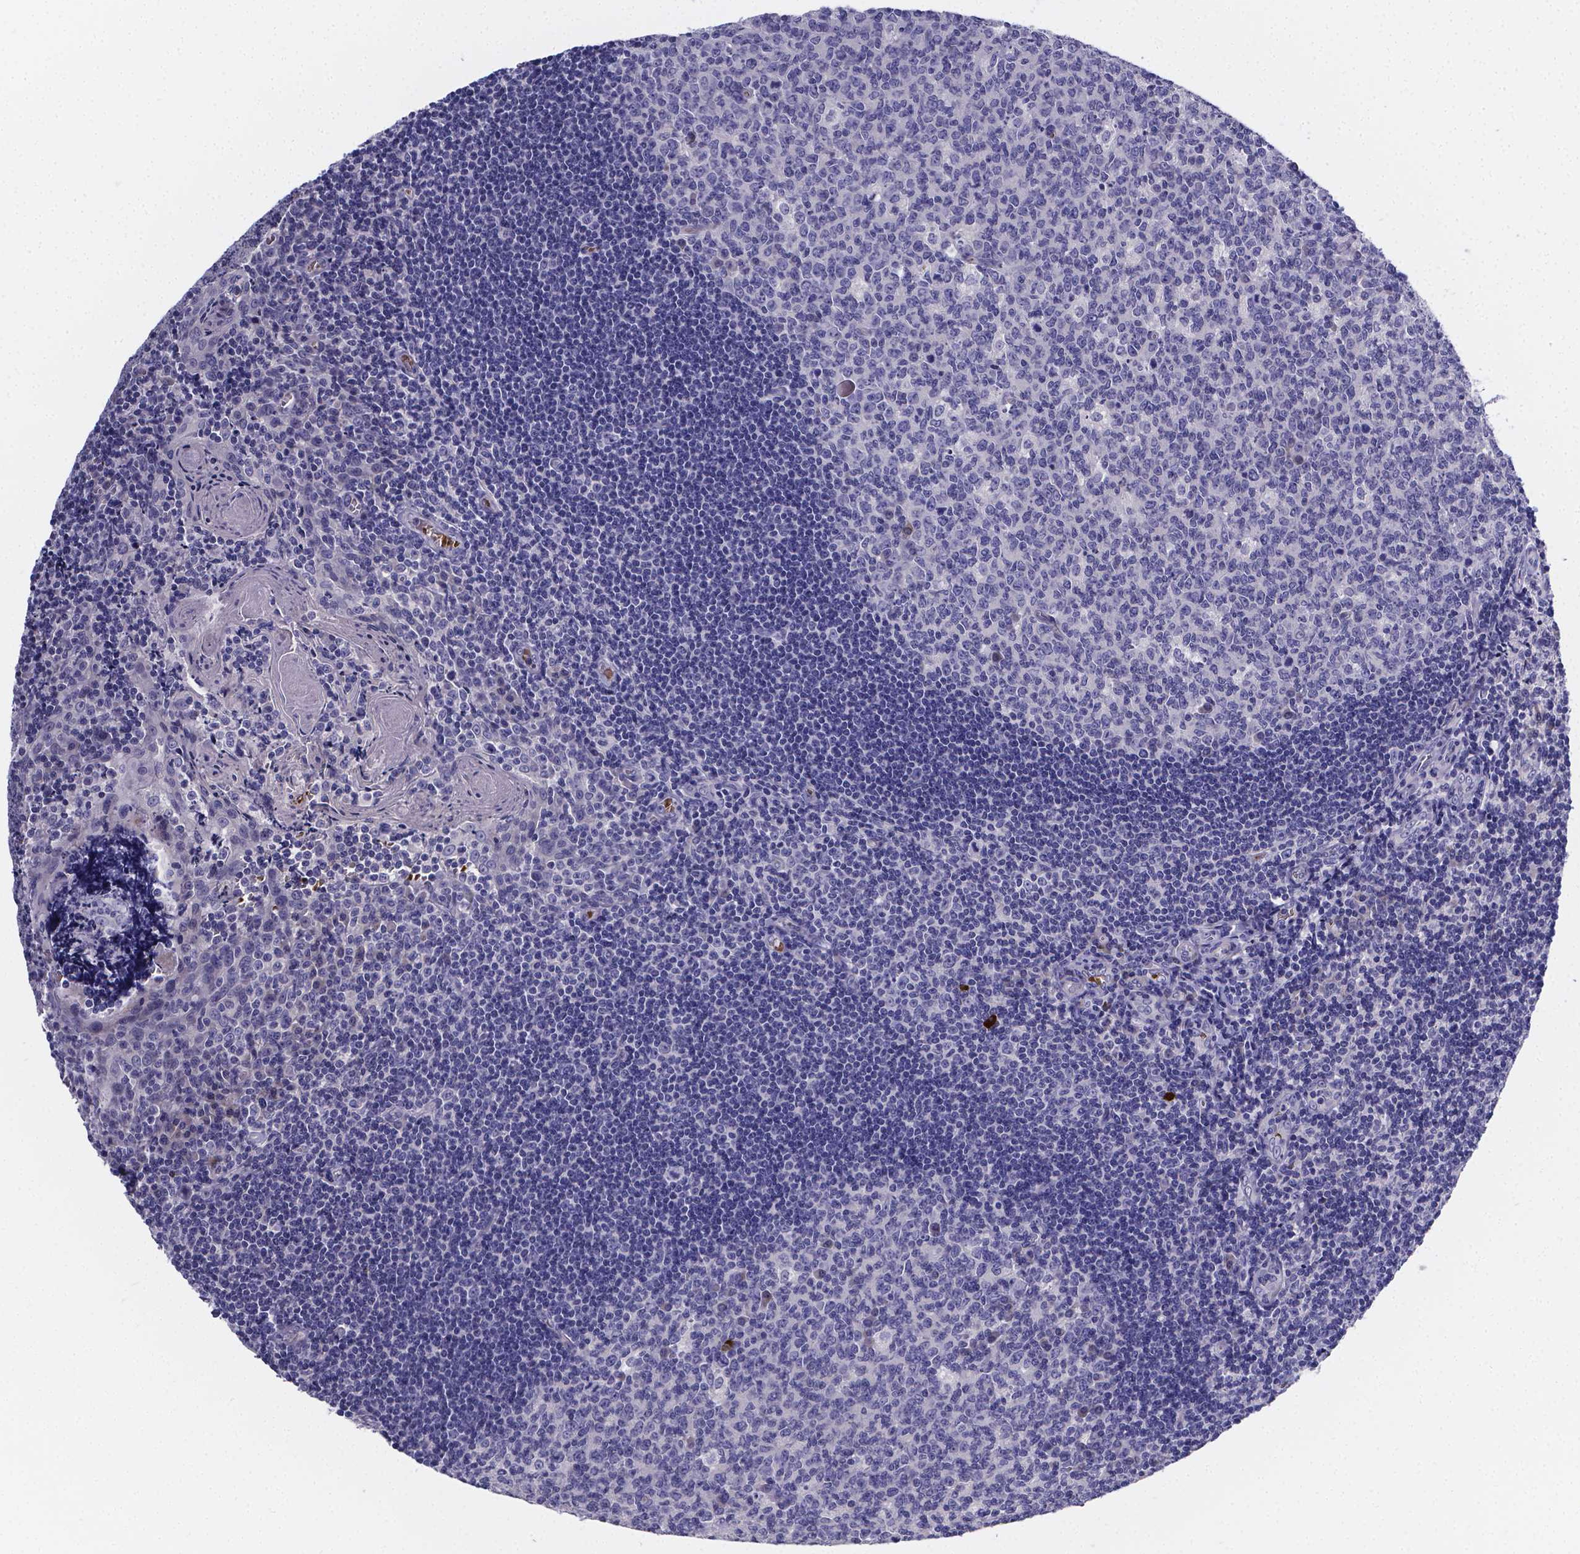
{"staining": {"intensity": "negative", "quantity": "none", "location": "none"}, "tissue": "tonsil", "cell_type": "Germinal center cells", "image_type": "normal", "snomed": [{"axis": "morphology", "description": "Normal tissue, NOS"}, {"axis": "morphology", "description": "Inflammation, NOS"}, {"axis": "topography", "description": "Tonsil"}], "caption": "High power microscopy micrograph of an immunohistochemistry (IHC) photomicrograph of unremarkable tonsil, revealing no significant positivity in germinal center cells.", "gene": "GABRA3", "patient": {"sex": "female", "age": 31}}